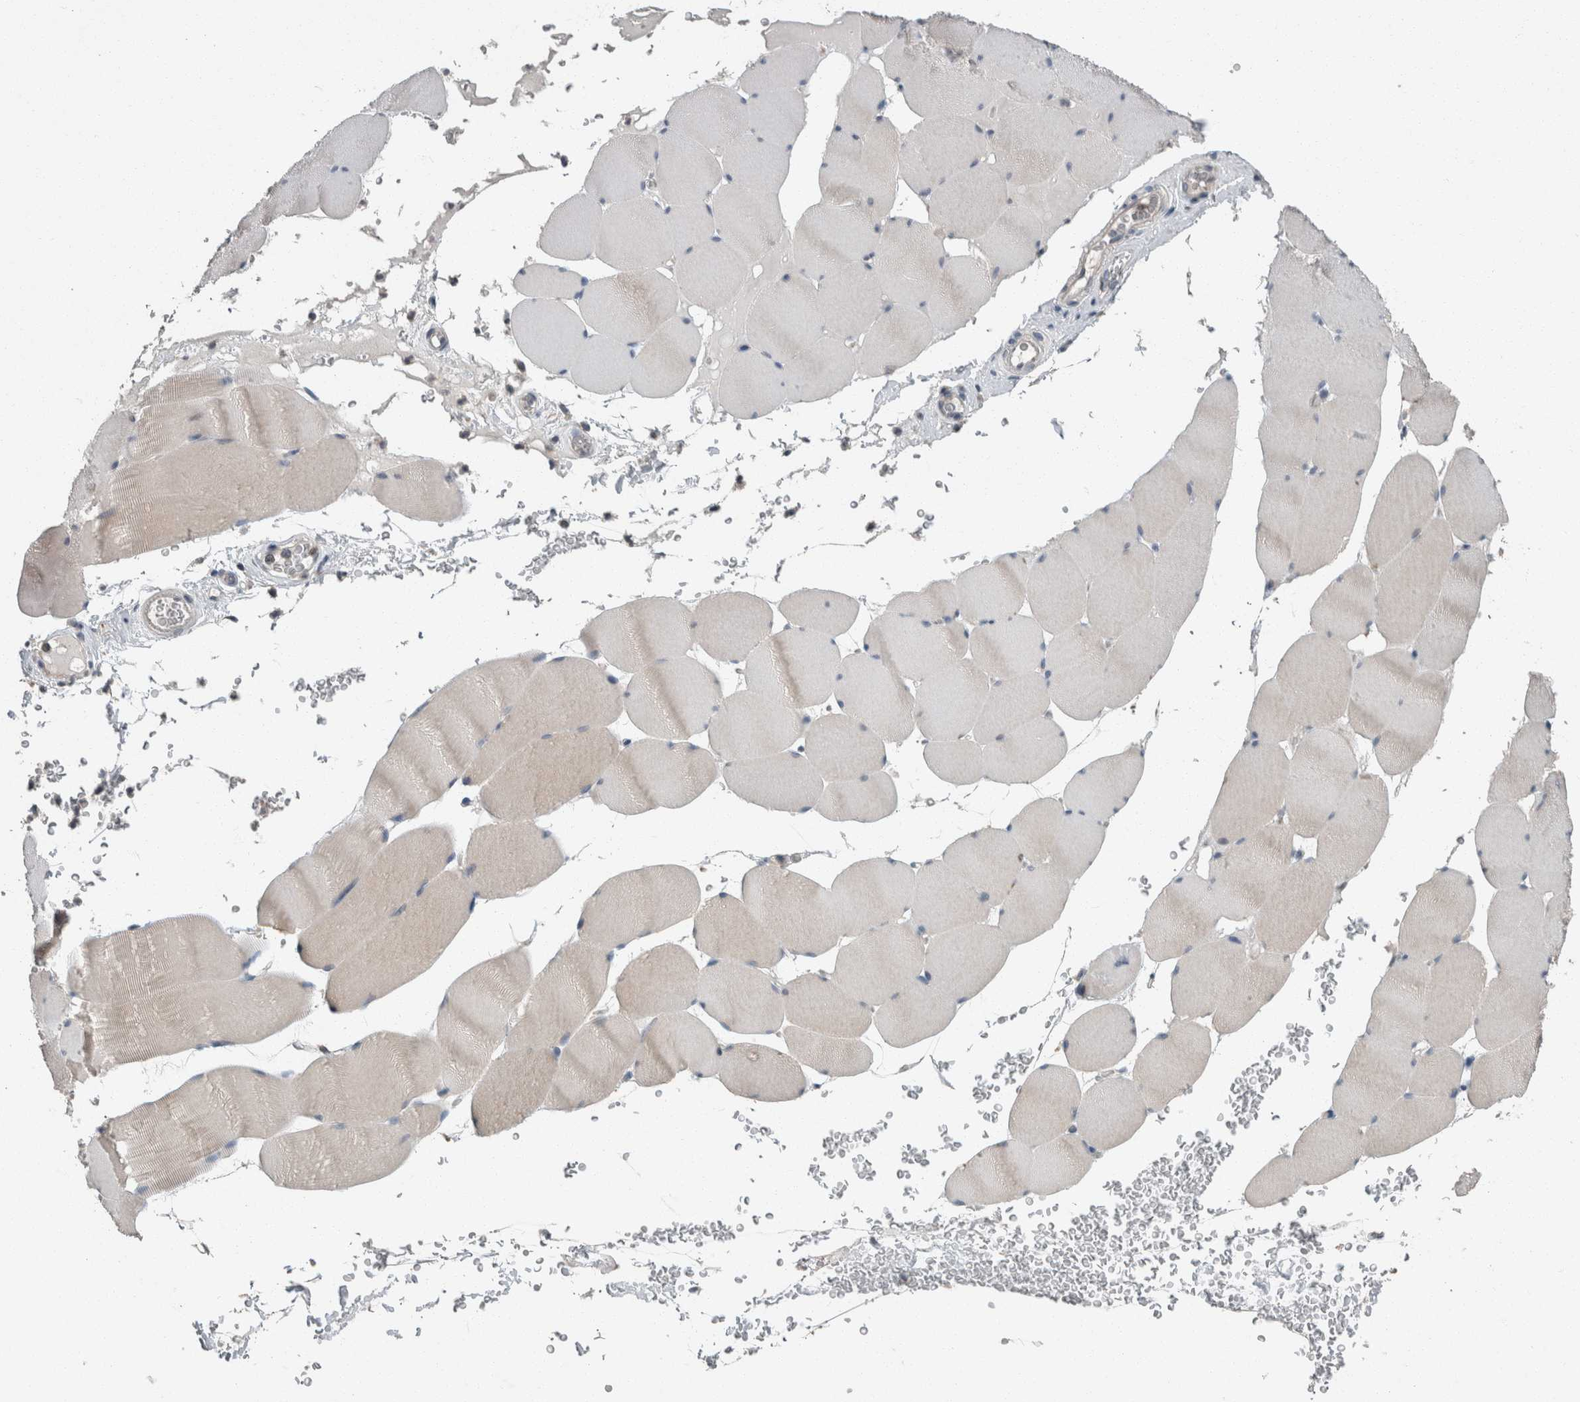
{"staining": {"intensity": "weak", "quantity": "<25%", "location": "cytoplasmic/membranous"}, "tissue": "skeletal muscle", "cell_type": "Myocytes", "image_type": "normal", "snomed": [{"axis": "morphology", "description": "Normal tissue, NOS"}, {"axis": "topography", "description": "Skeletal muscle"}], "caption": "Skeletal muscle stained for a protein using immunohistochemistry (IHC) shows no positivity myocytes.", "gene": "KNTC1", "patient": {"sex": "male", "age": 62}}